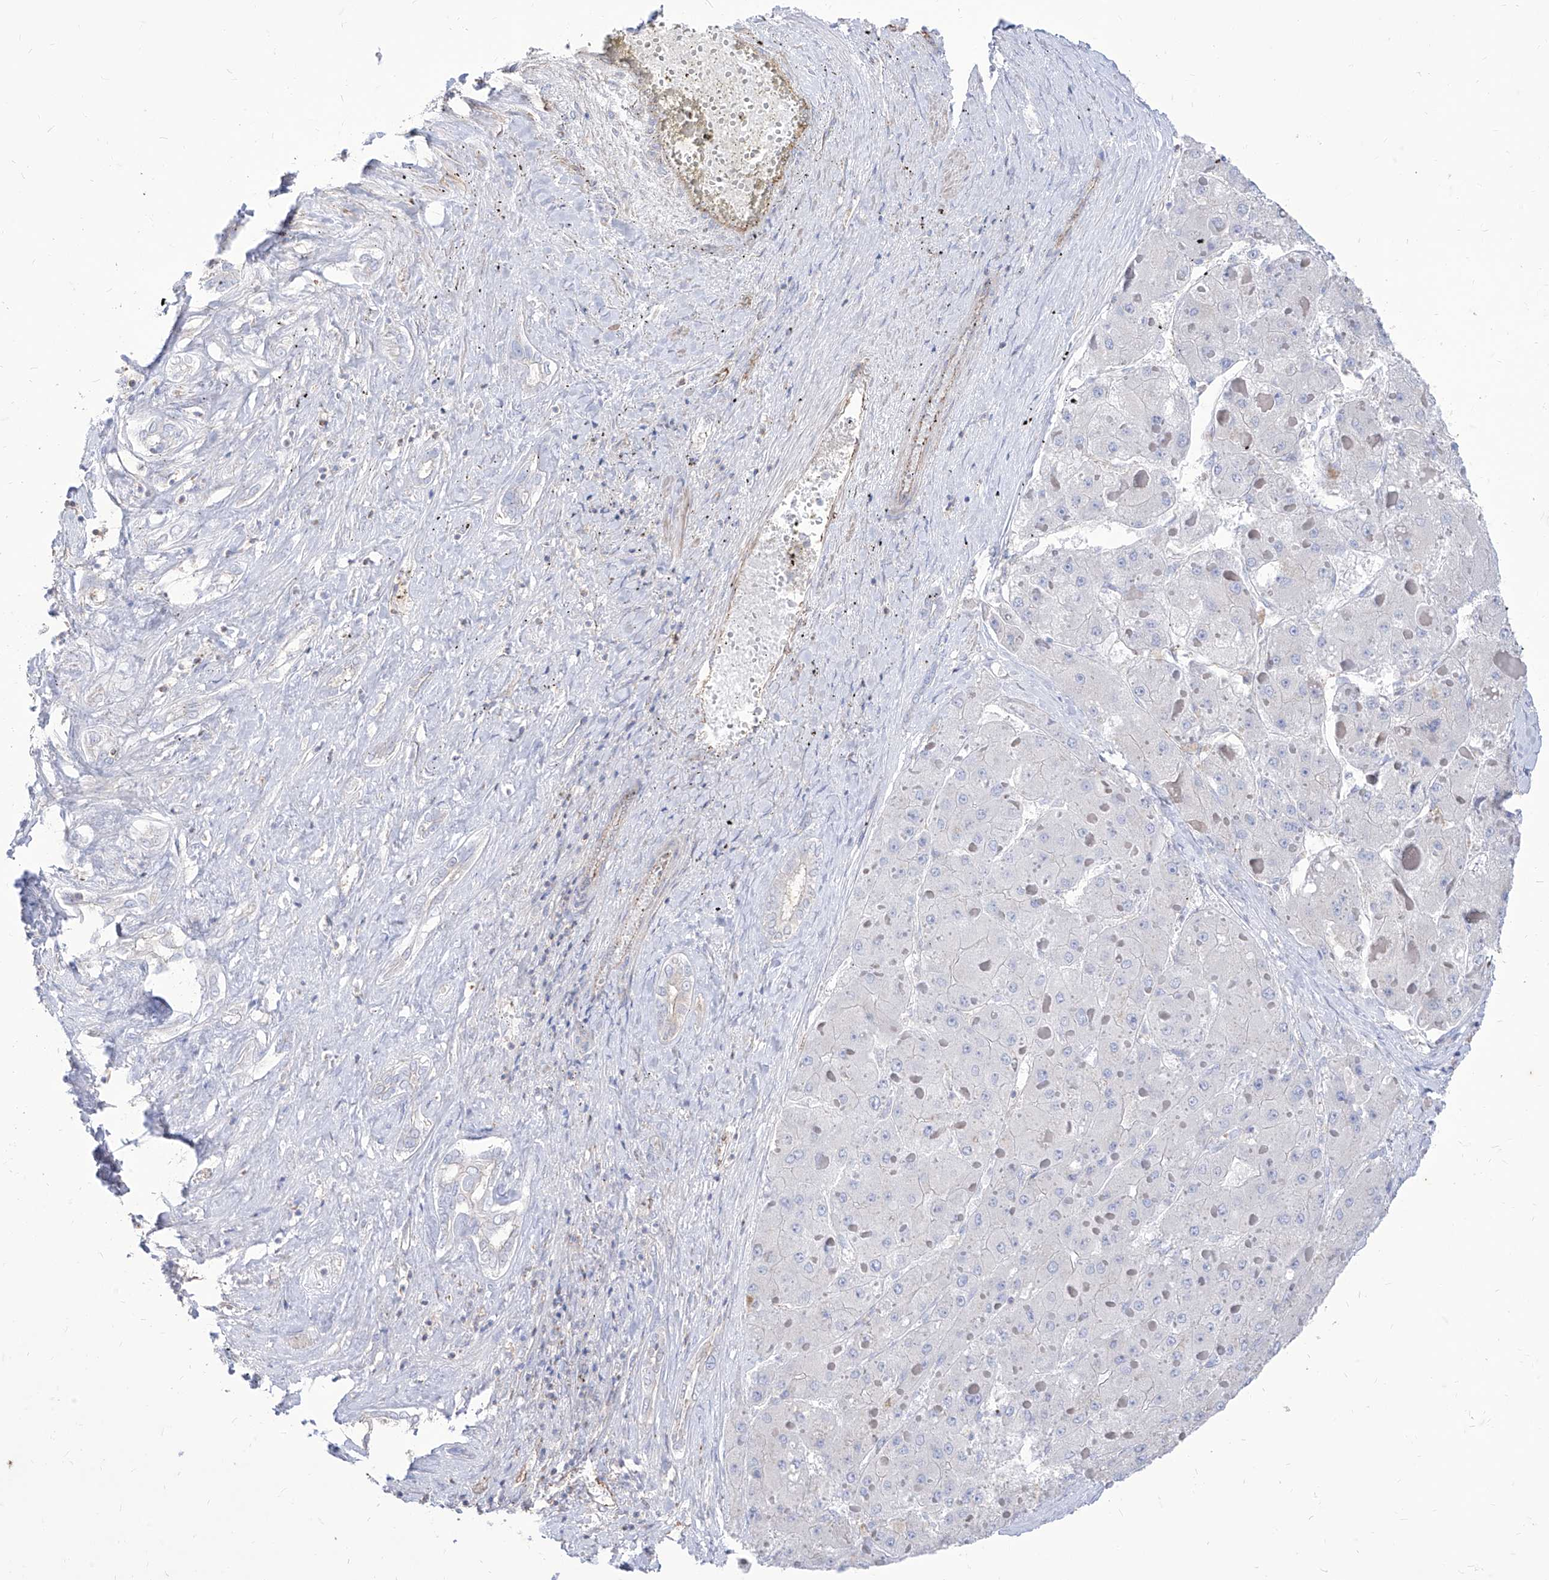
{"staining": {"intensity": "negative", "quantity": "none", "location": "none"}, "tissue": "liver cancer", "cell_type": "Tumor cells", "image_type": "cancer", "snomed": [{"axis": "morphology", "description": "Carcinoma, Hepatocellular, NOS"}, {"axis": "topography", "description": "Liver"}], "caption": "This is an IHC photomicrograph of liver cancer (hepatocellular carcinoma). There is no positivity in tumor cells.", "gene": "C1orf74", "patient": {"sex": "female", "age": 73}}